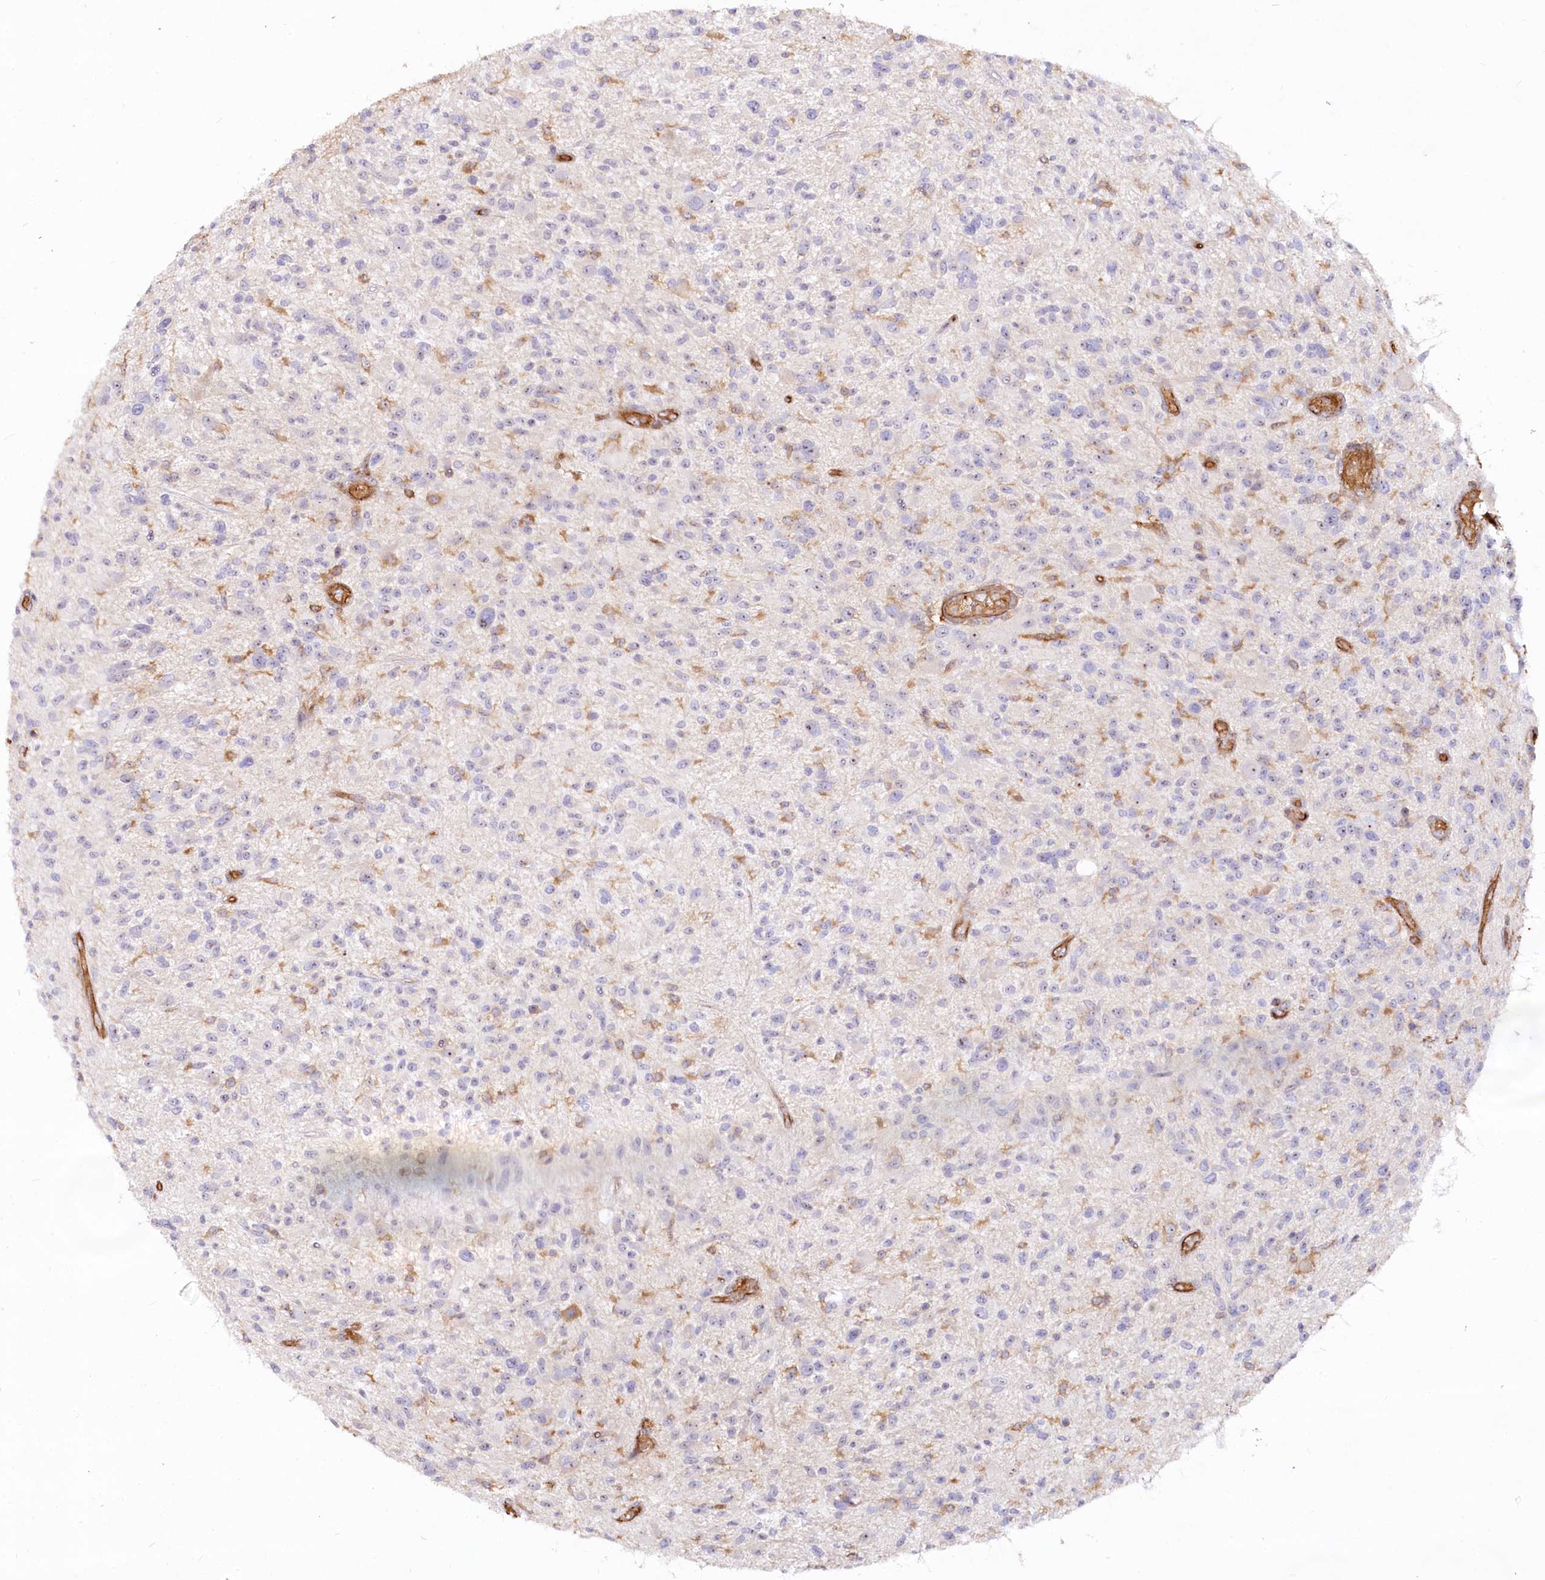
{"staining": {"intensity": "negative", "quantity": "none", "location": "none"}, "tissue": "glioma", "cell_type": "Tumor cells", "image_type": "cancer", "snomed": [{"axis": "morphology", "description": "Glioma, malignant, High grade"}, {"axis": "topography", "description": "Brain"}], "caption": "Glioma was stained to show a protein in brown. There is no significant expression in tumor cells.", "gene": "WDR36", "patient": {"sex": "male", "age": 47}}